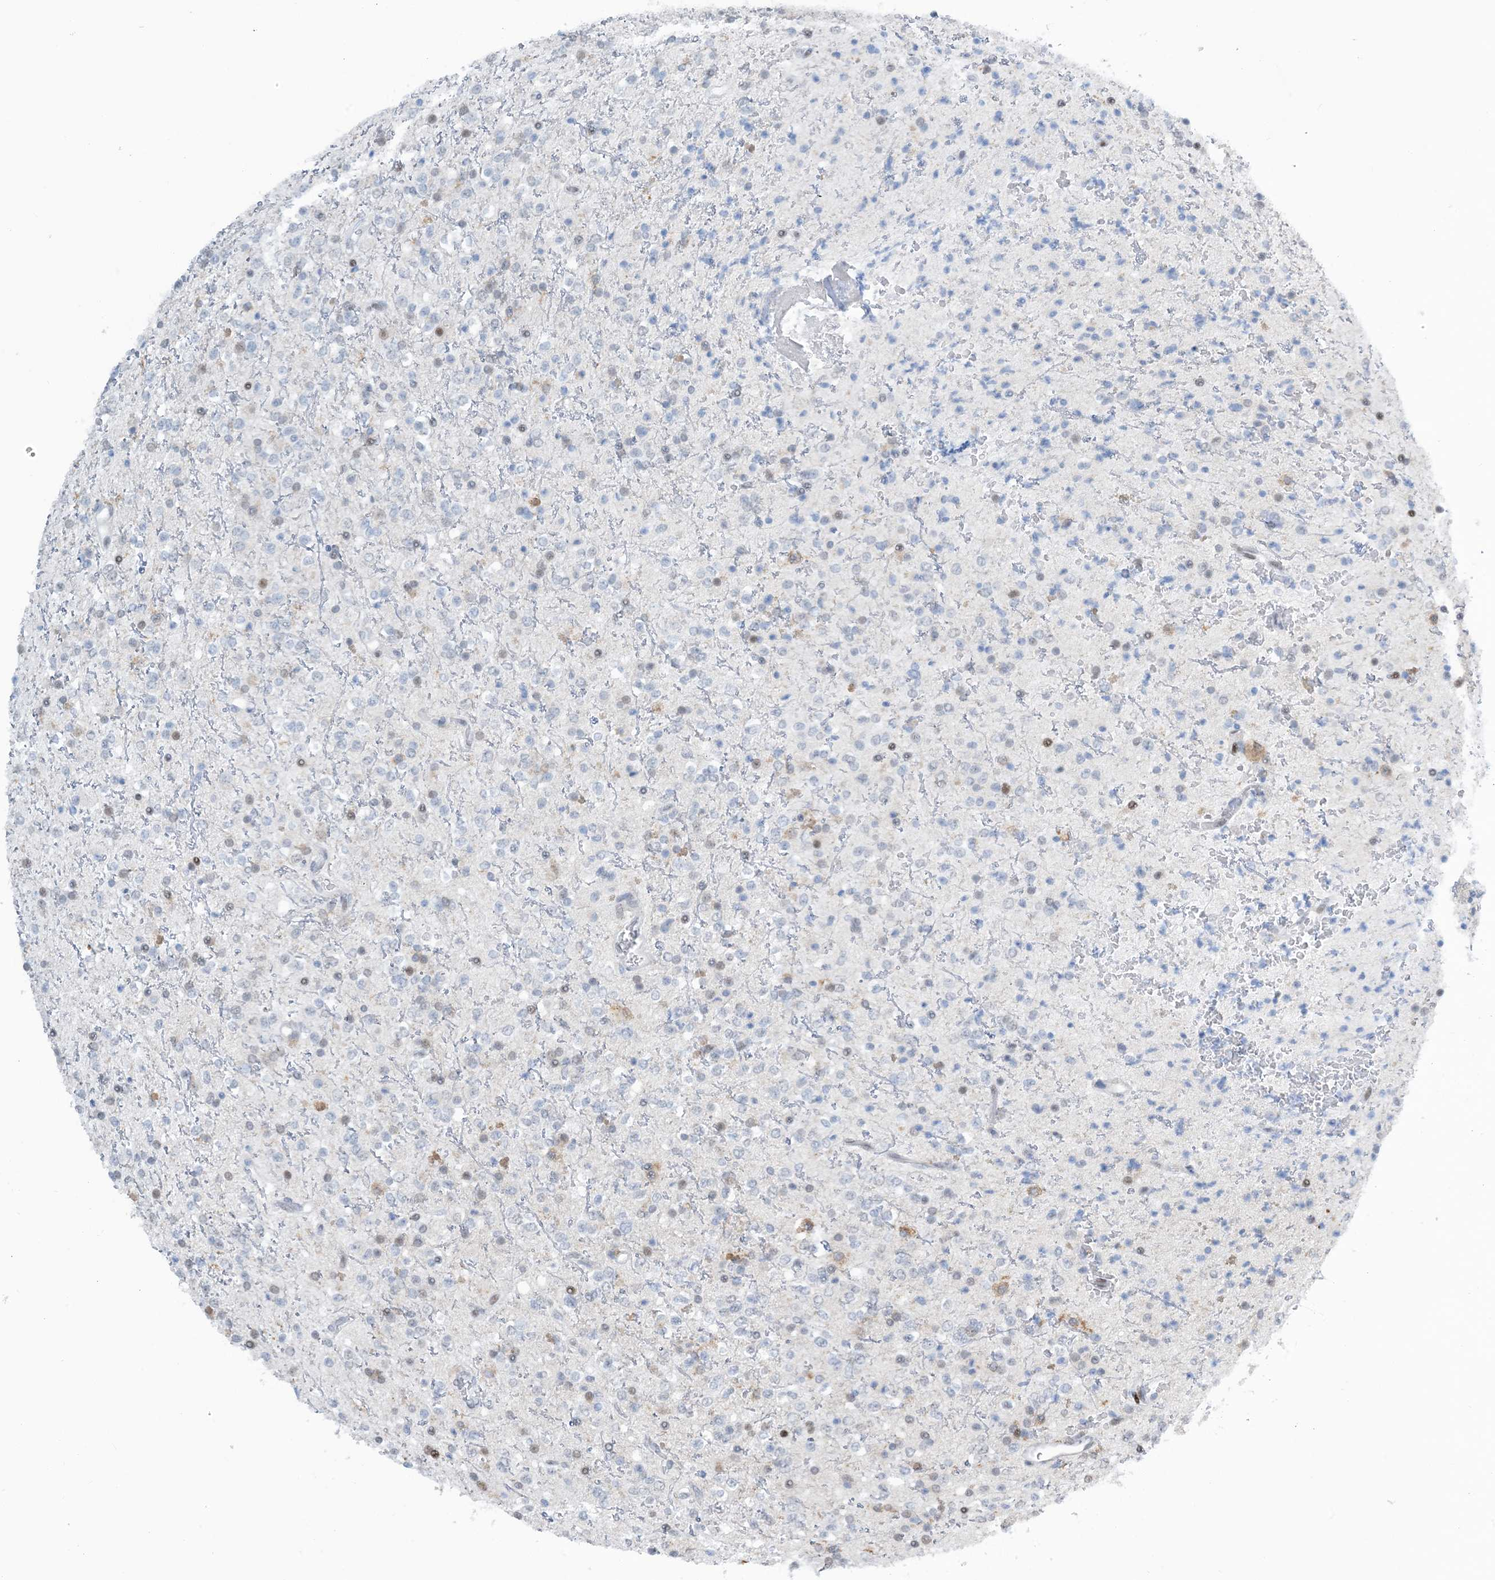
{"staining": {"intensity": "moderate", "quantity": "<25%", "location": "nuclear"}, "tissue": "glioma", "cell_type": "Tumor cells", "image_type": "cancer", "snomed": [{"axis": "morphology", "description": "Glioma, malignant, High grade"}, {"axis": "topography", "description": "Brain"}], "caption": "This photomicrograph exhibits immunohistochemistry staining of human glioma, with low moderate nuclear positivity in about <25% of tumor cells.", "gene": "HEMK1", "patient": {"sex": "male", "age": 34}}